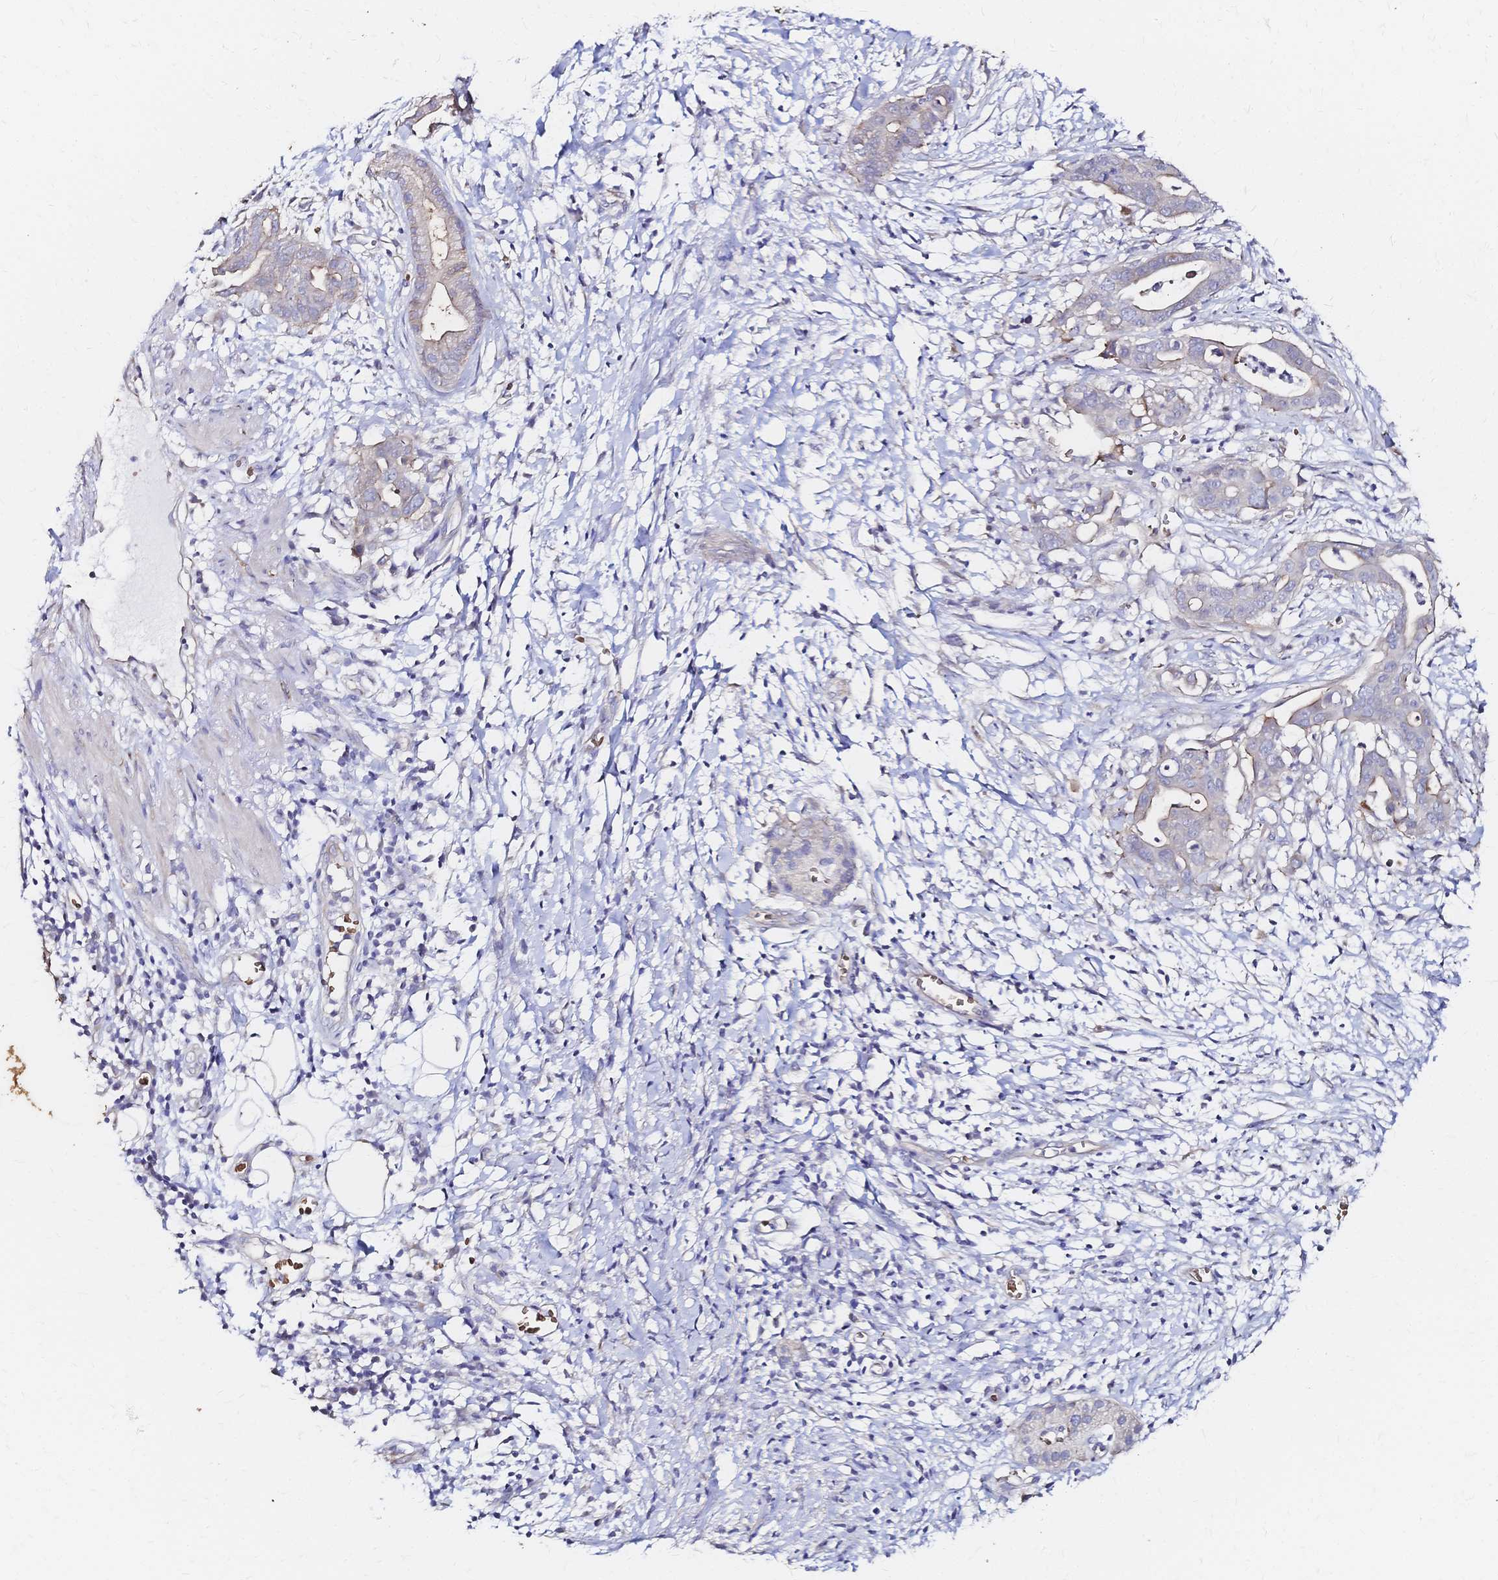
{"staining": {"intensity": "negative", "quantity": "none", "location": "none"}, "tissue": "pancreatic cancer", "cell_type": "Tumor cells", "image_type": "cancer", "snomed": [{"axis": "morphology", "description": "Adenocarcinoma, NOS"}, {"axis": "topography", "description": "Pancreas"}], "caption": "This is a micrograph of IHC staining of pancreatic cancer (adenocarcinoma), which shows no positivity in tumor cells.", "gene": "SLC5A1", "patient": {"sex": "male", "age": 61}}